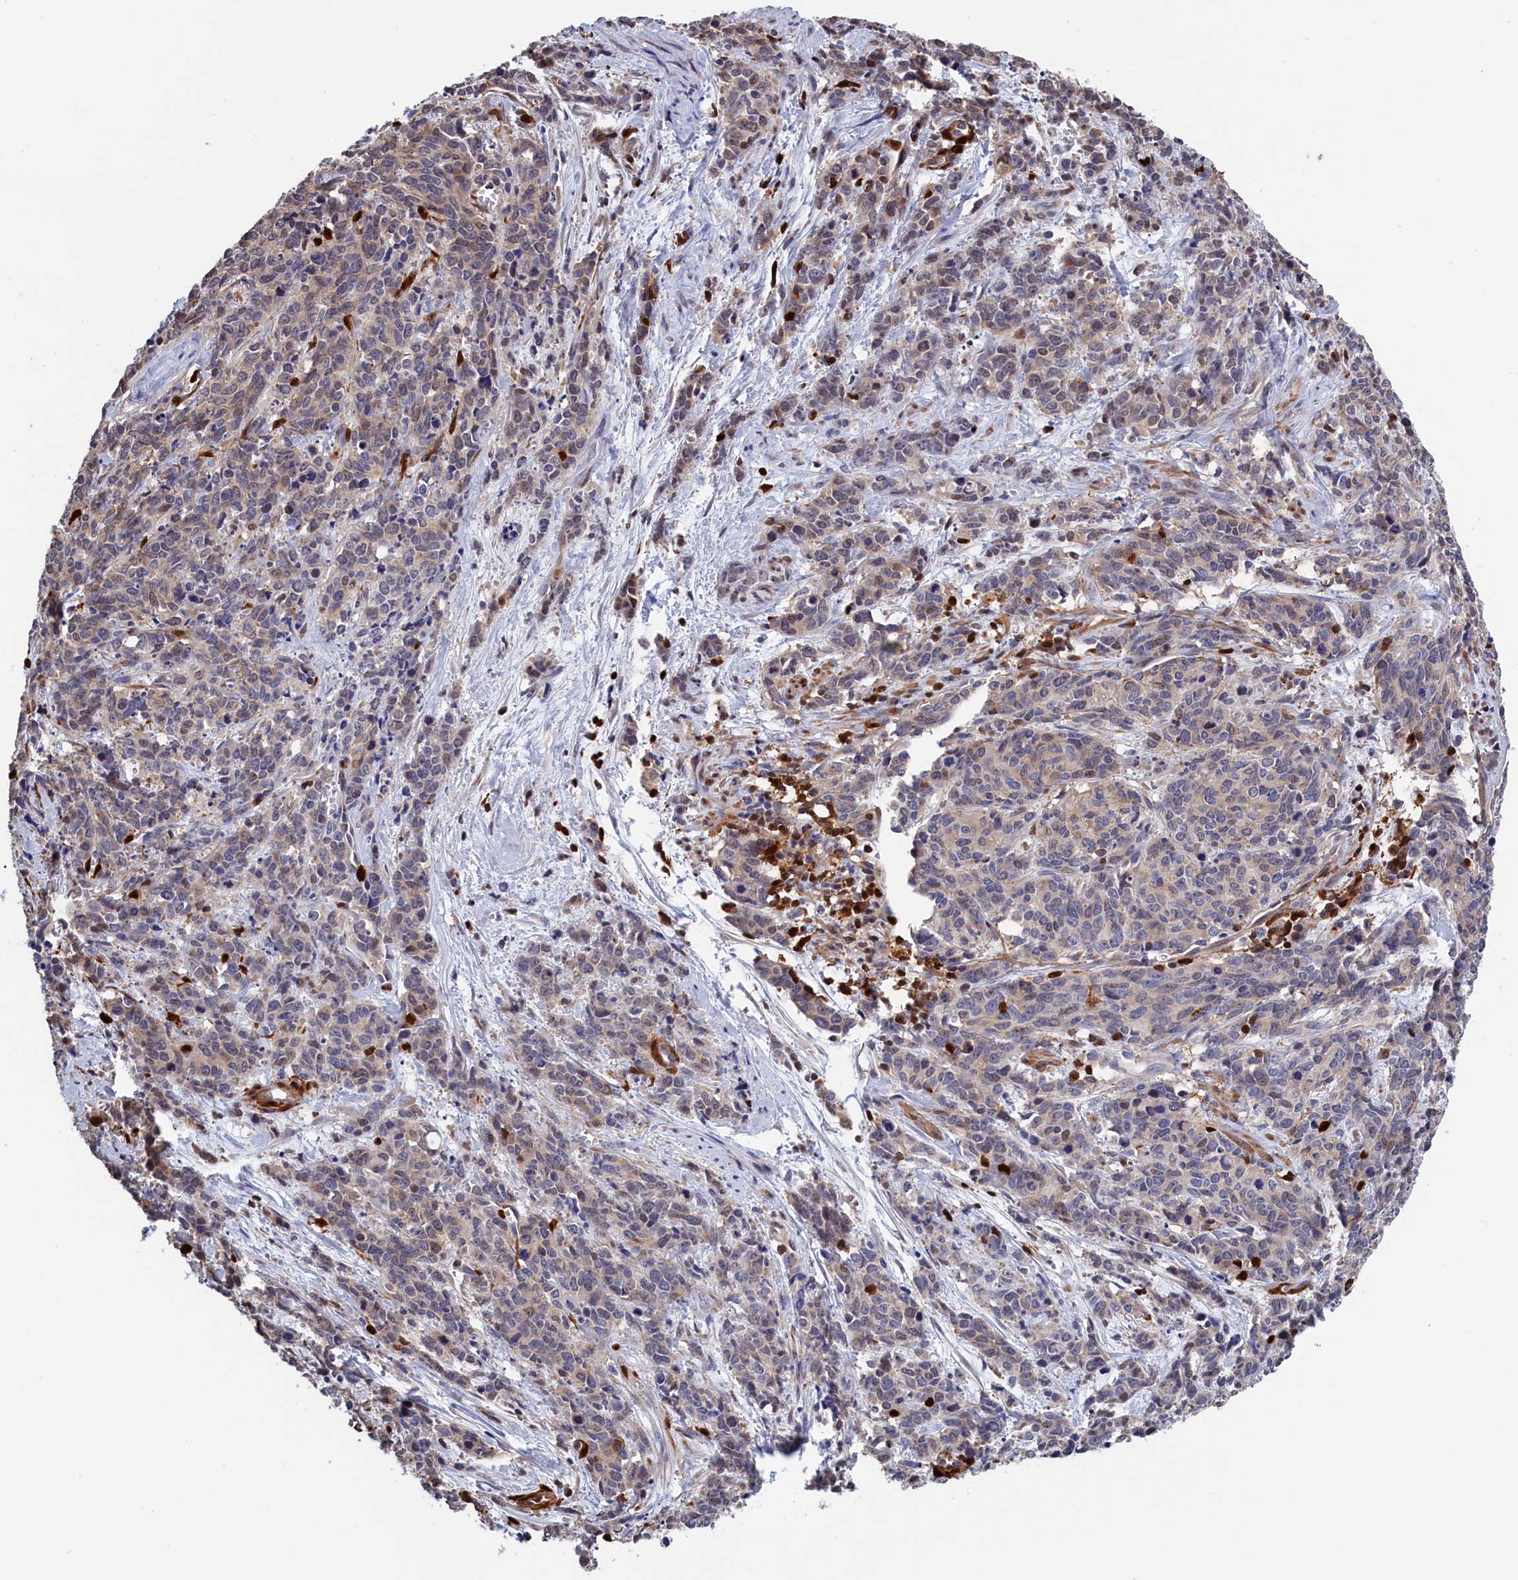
{"staining": {"intensity": "negative", "quantity": "none", "location": "none"}, "tissue": "cervical cancer", "cell_type": "Tumor cells", "image_type": "cancer", "snomed": [{"axis": "morphology", "description": "Squamous cell carcinoma, NOS"}, {"axis": "topography", "description": "Cervix"}], "caption": "The photomicrograph demonstrates no staining of tumor cells in cervical squamous cell carcinoma.", "gene": "CRIP1", "patient": {"sex": "female", "age": 60}}